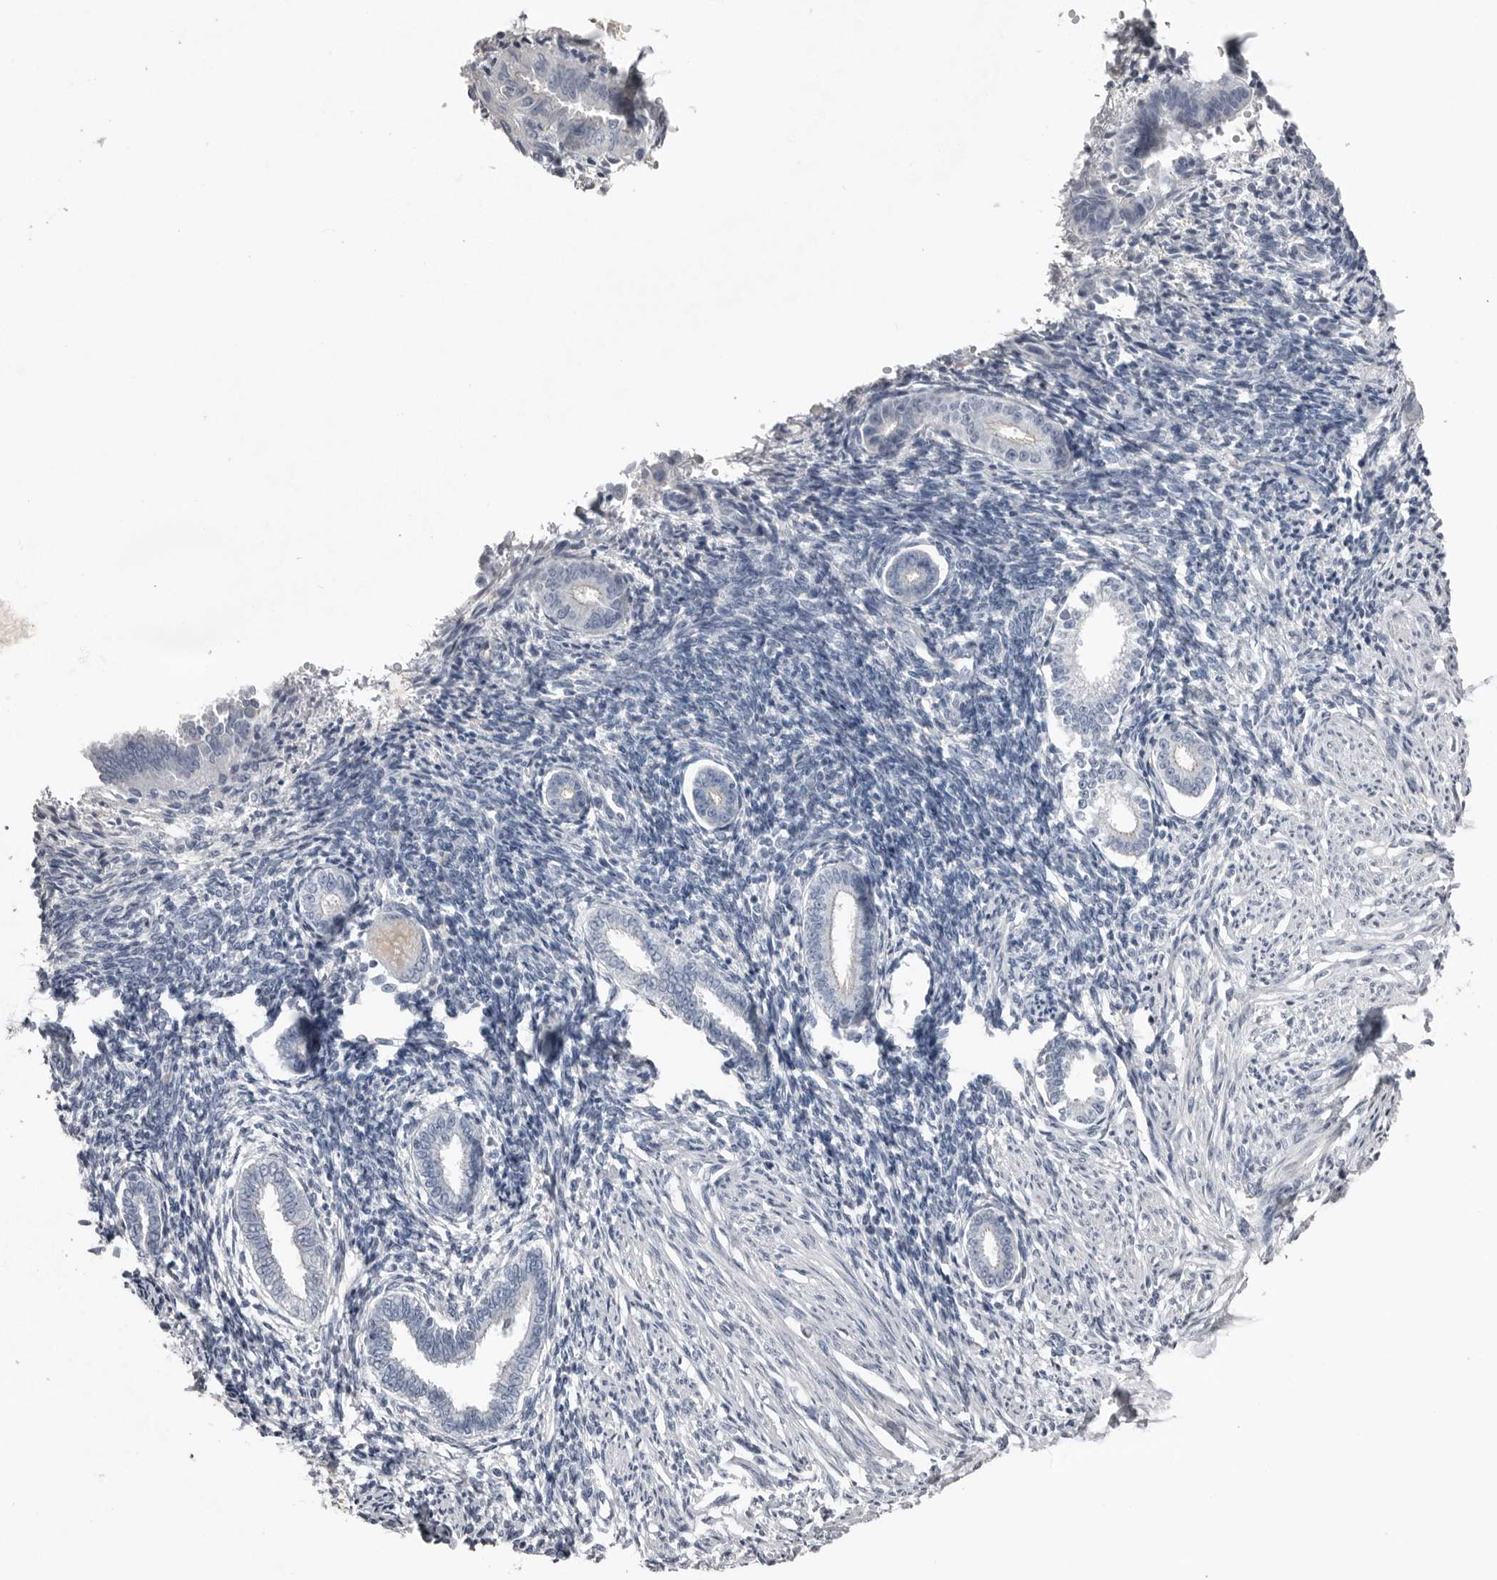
{"staining": {"intensity": "negative", "quantity": "none", "location": "none"}, "tissue": "endometrium", "cell_type": "Cells in endometrial stroma", "image_type": "normal", "snomed": [{"axis": "morphology", "description": "Normal tissue, NOS"}, {"axis": "topography", "description": "Endometrium"}], "caption": "Human endometrium stained for a protein using IHC displays no staining in cells in endometrial stroma.", "gene": "FABP7", "patient": {"sex": "female", "age": 56}}